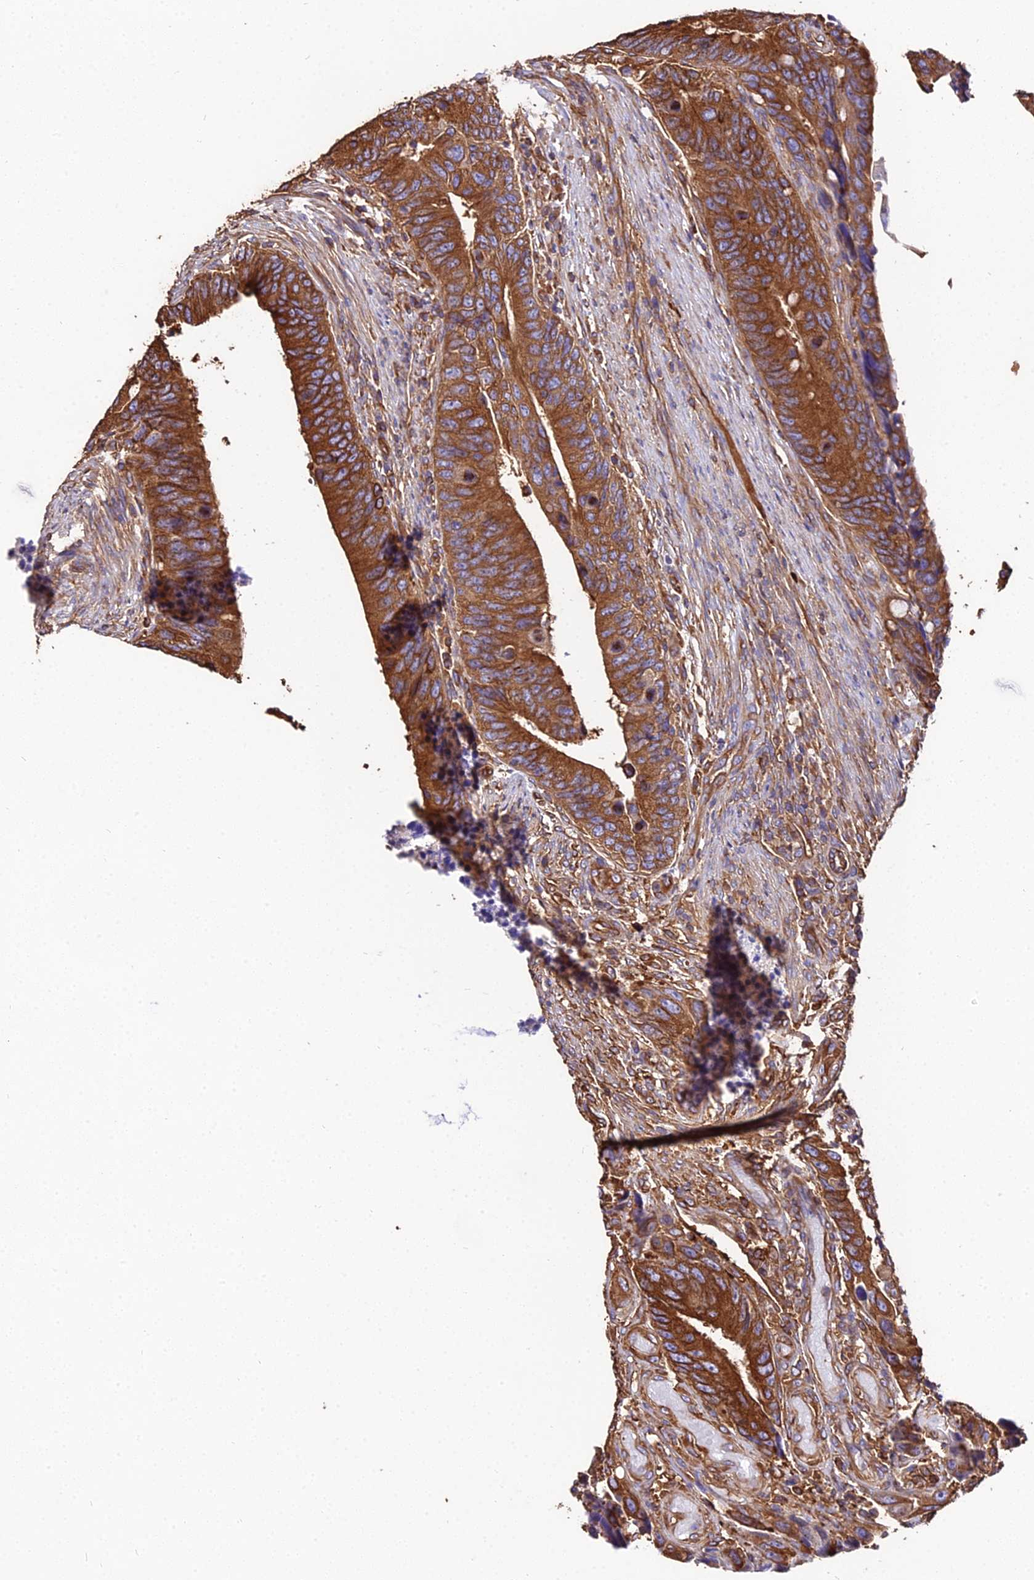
{"staining": {"intensity": "strong", "quantity": ">75%", "location": "cytoplasmic/membranous"}, "tissue": "colorectal cancer", "cell_type": "Tumor cells", "image_type": "cancer", "snomed": [{"axis": "morphology", "description": "Adenocarcinoma, NOS"}, {"axis": "topography", "description": "Colon"}], "caption": "This histopathology image displays IHC staining of adenocarcinoma (colorectal), with high strong cytoplasmic/membranous positivity in about >75% of tumor cells.", "gene": "TUBA3D", "patient": {"sex": "male", "age": 87}}